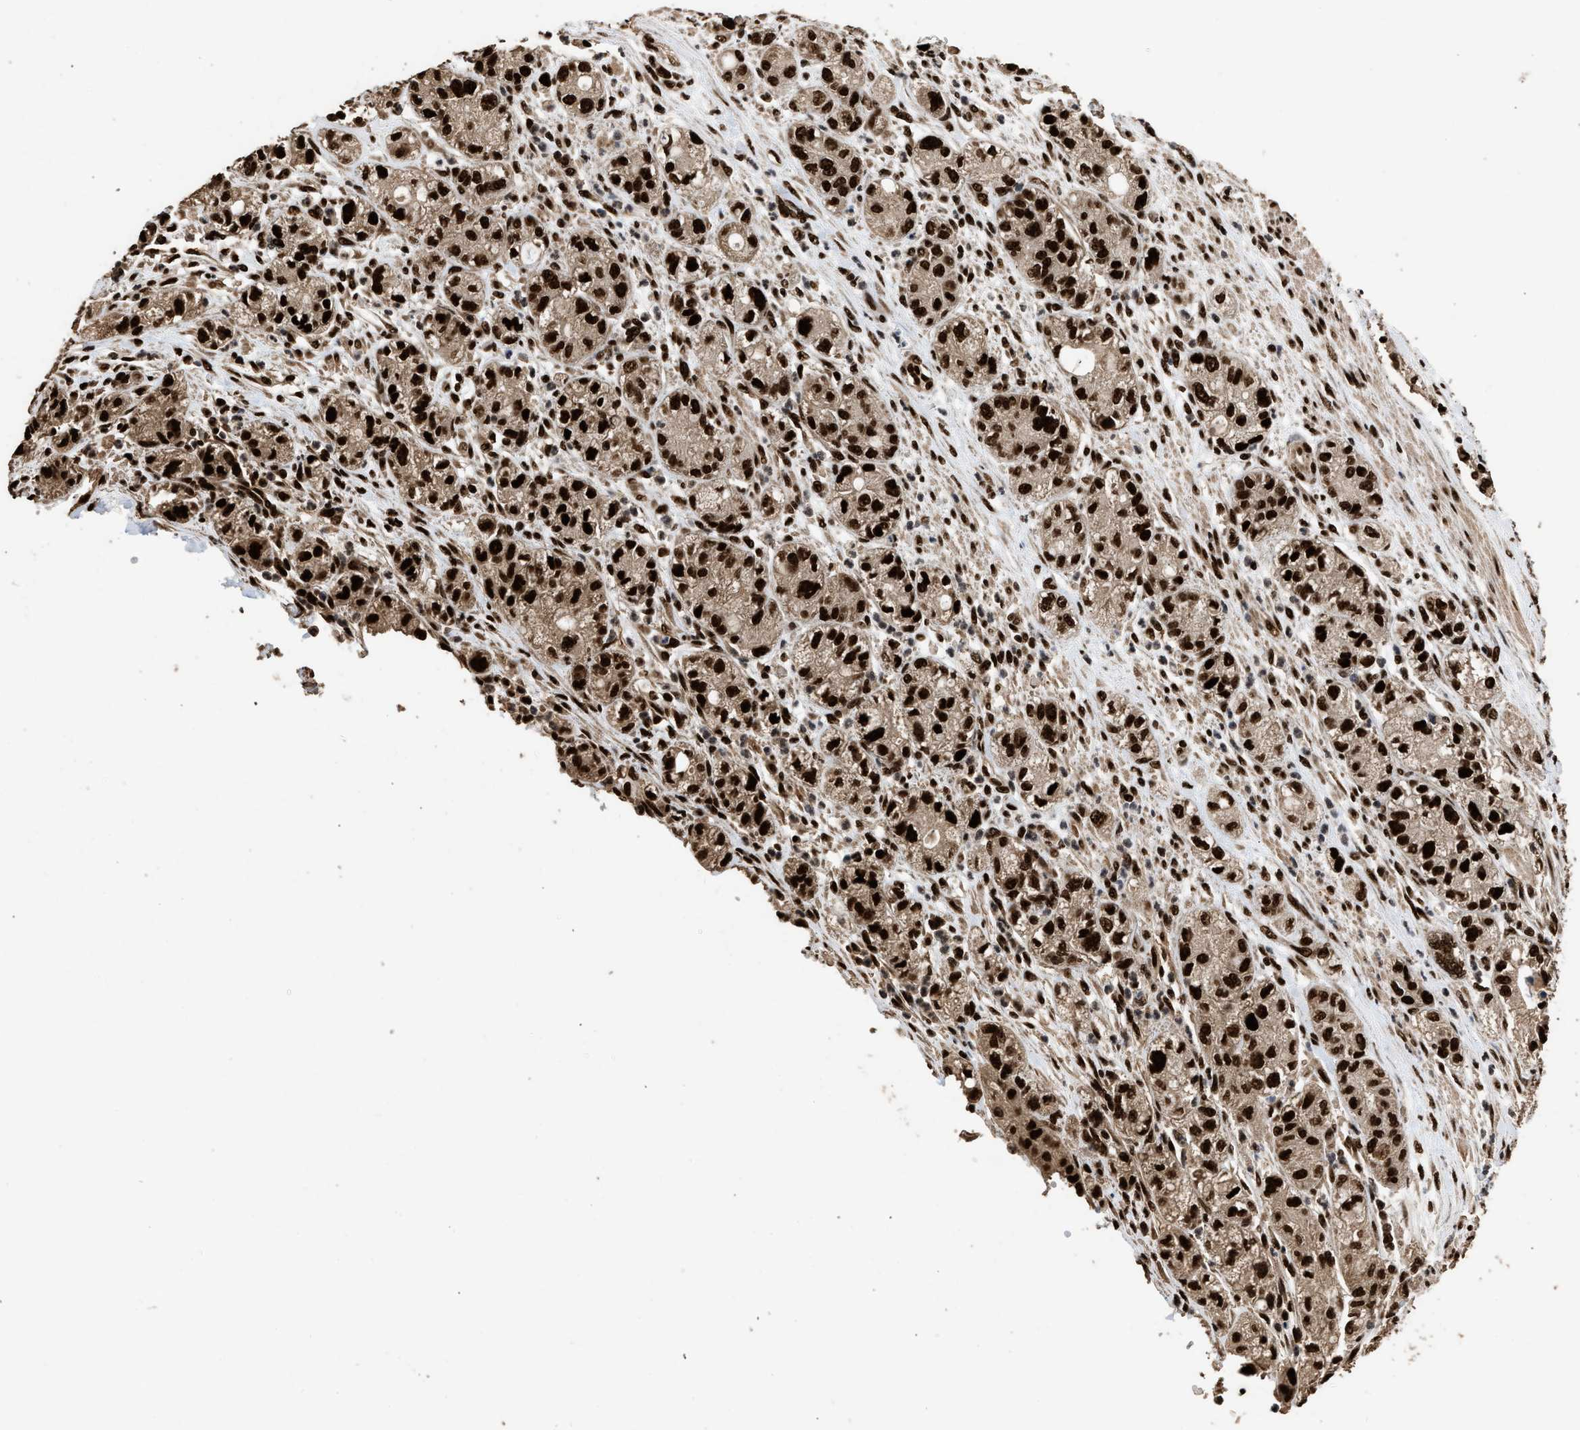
{"staining": {"intensity": "strong", "quantity": ">75%", "location": "nuclear"}, "tissue": "pancreatic cancer", "cell_type": "Tumor cells", "image_type": "cancer", "snomed": [{"axis": "morphology", "description": "Adenocarcinoma, NOS"}, {"axis": "topography", "description": "Pancreas"}], "caption": "A high amount of strong nuclear positivity is present in about >75% of tumor cells in adenocarcinoma (pancreatic) tissue. (DAB (3,3'-diaminobenzidine) IHC, brown staining for protein, blue staining for nuclei).", "gene": "PPP4R3B", "patient": {"sex": "female", "age": 78}}